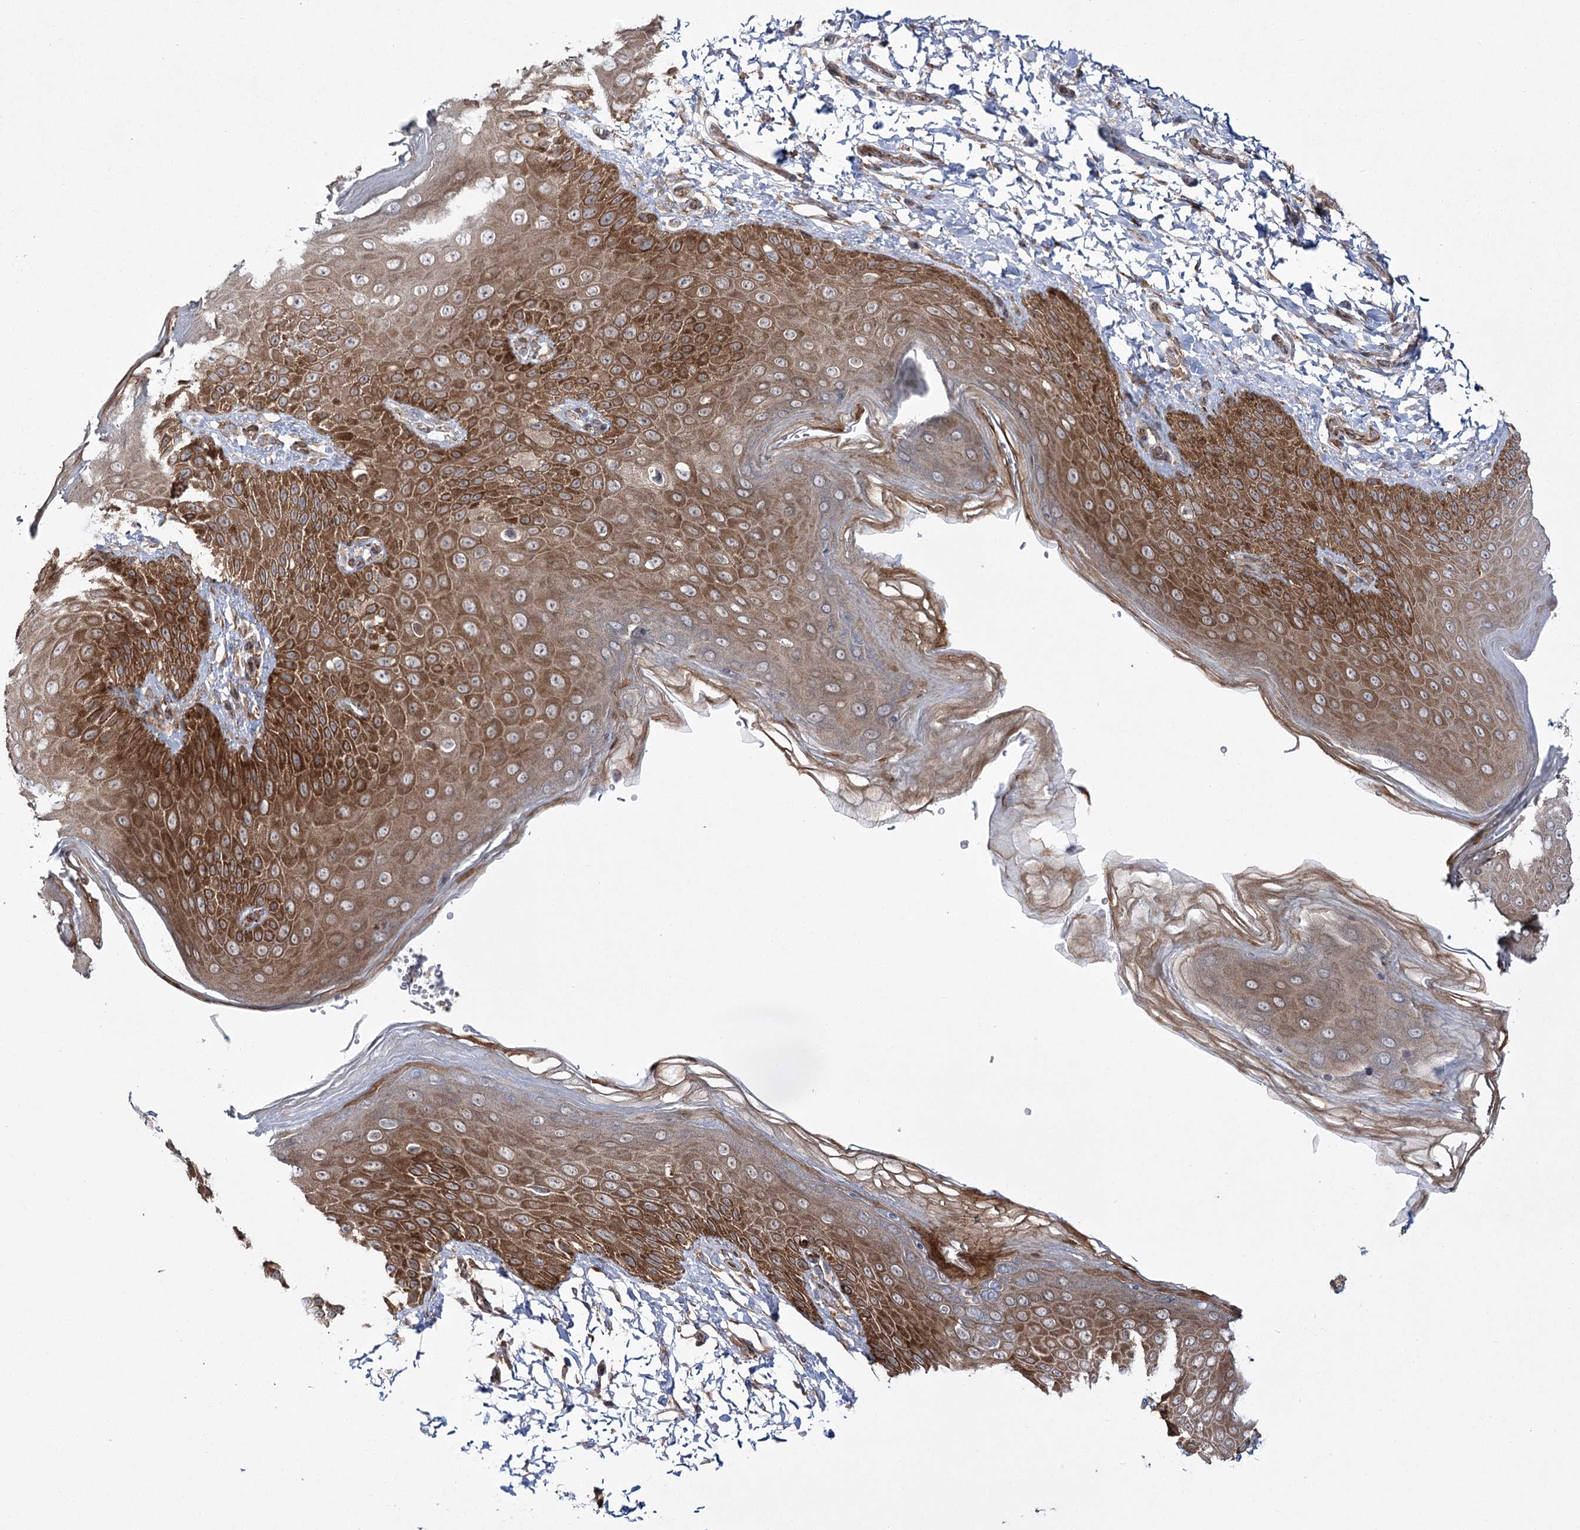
{"staining": {"intensity": "strong", "quantity": ">75%", "location": "cytoplasmic/membranous"}, "tissue": "skin", "cell_type": "Epidermal cells", "image_type": "normal", "snomed": [{"axis": "morphology", "description": "Normal tissue, NOS"}, {"axis": "topography", "description": "Anal"}], "caption": "Epidermal cells show strong cytoplasmic/membranous positivity in about >75% of cells in unremarkable skin. Immunohistochemistry stains the protein of interest in brown and the nuclei are stained blue.", "gene": "VWA2", "patient": {"sex": "male", "age": 44}}